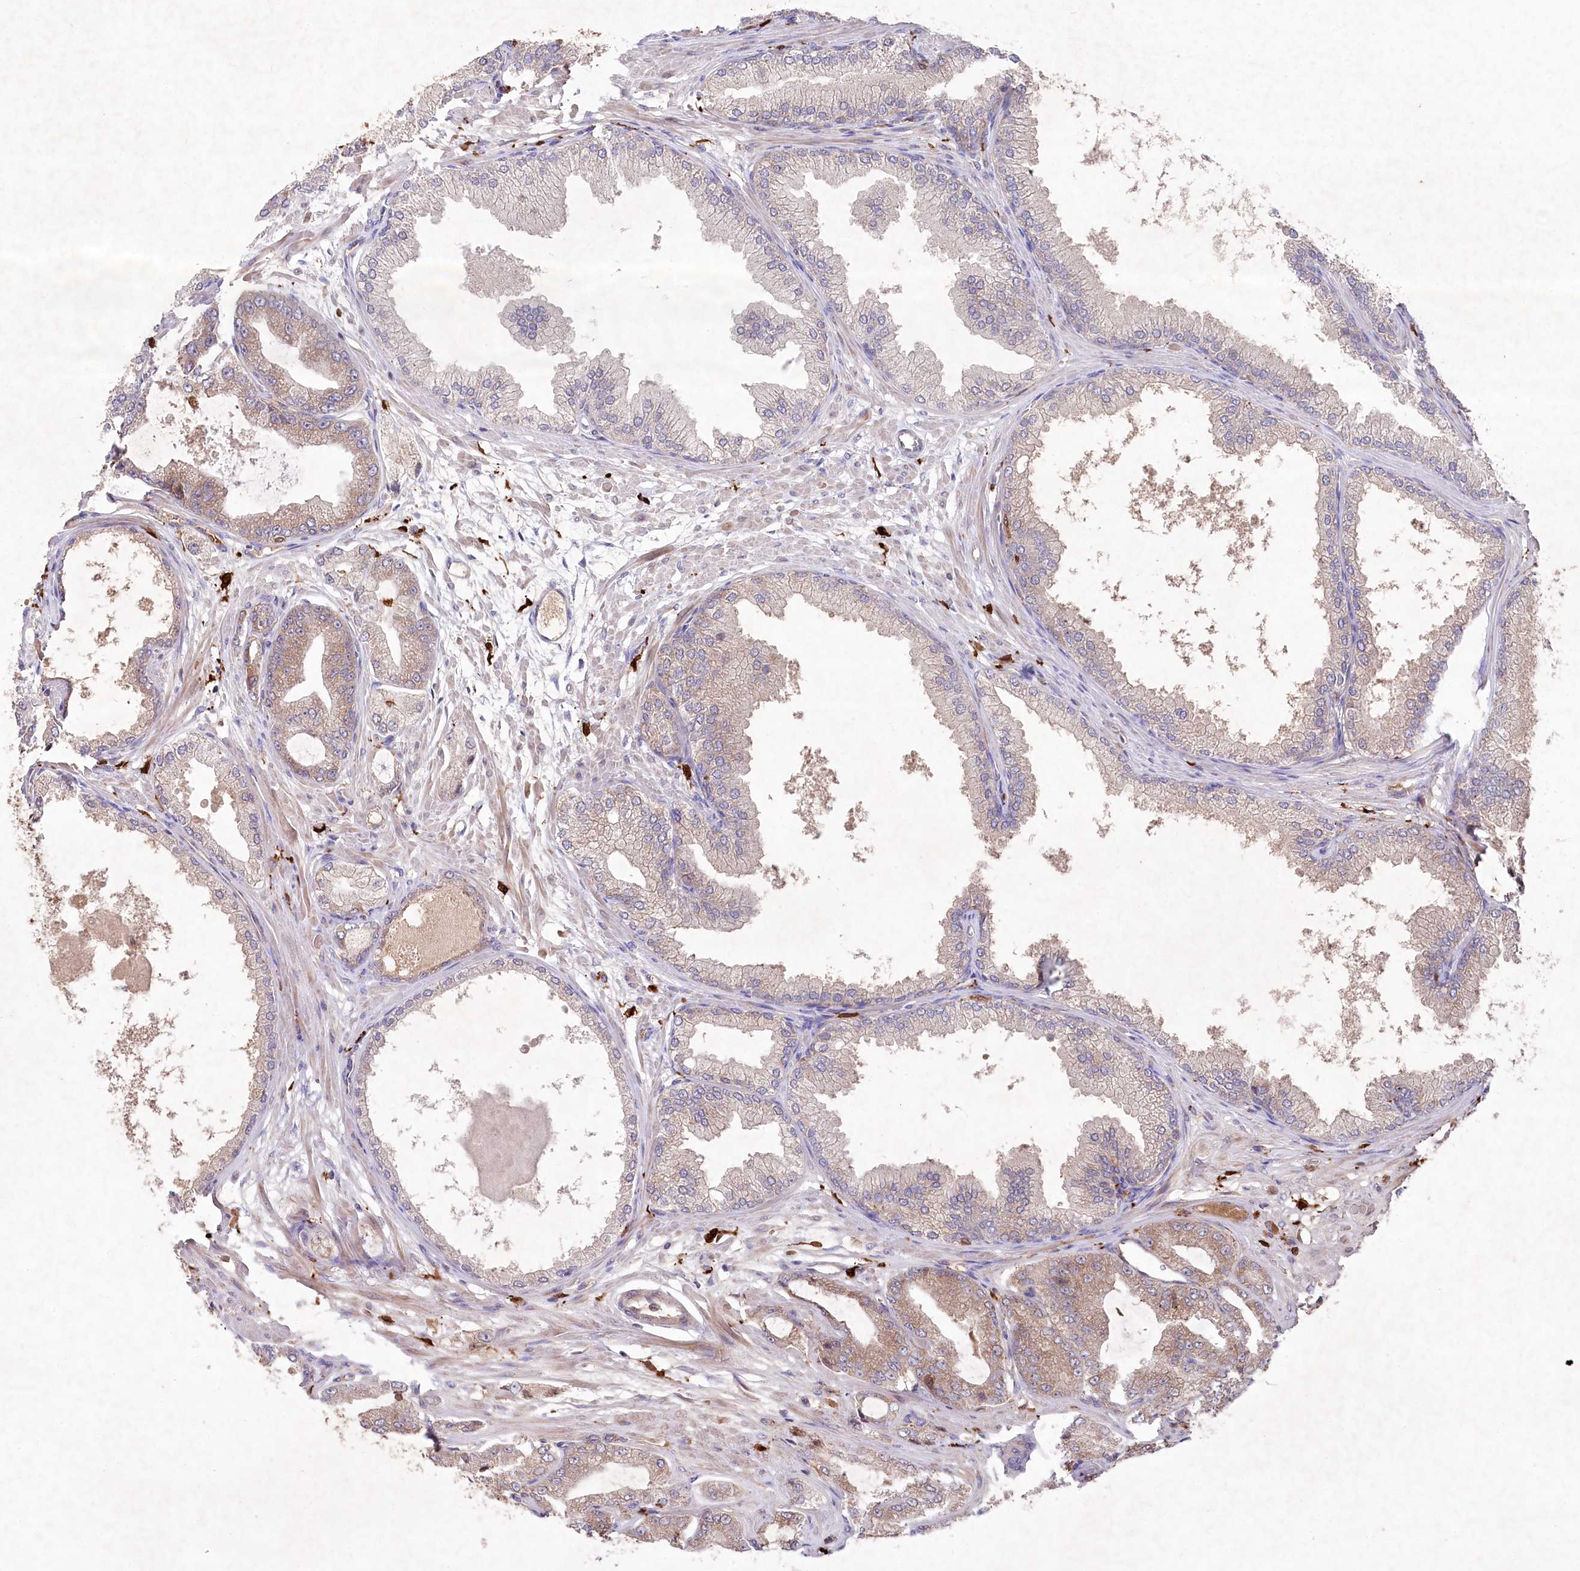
{"staining": {"intensity": "moderate", "quantity": ">75%", "location": "cytoplasmic/membranous"}, "tissue": "prostate cancer", "cell_type": "Tumor cells", "image_type": "cancer", "snomed": [{"axis": "morphology", "description": "Adenocarcinoma, Low grade"}, {"axis": "topography", "description": "Prostate"}], "caption": "A photomicrograph showing moderate cytoplasmic/membranous expression in about >75% of tumor cells in adenocarcinoma (low-grade) (prostate), as visualized by brown immunohistochemical staining.", "gene": "PPP1R21", "patient": {"sex": "male", "age": 63}}